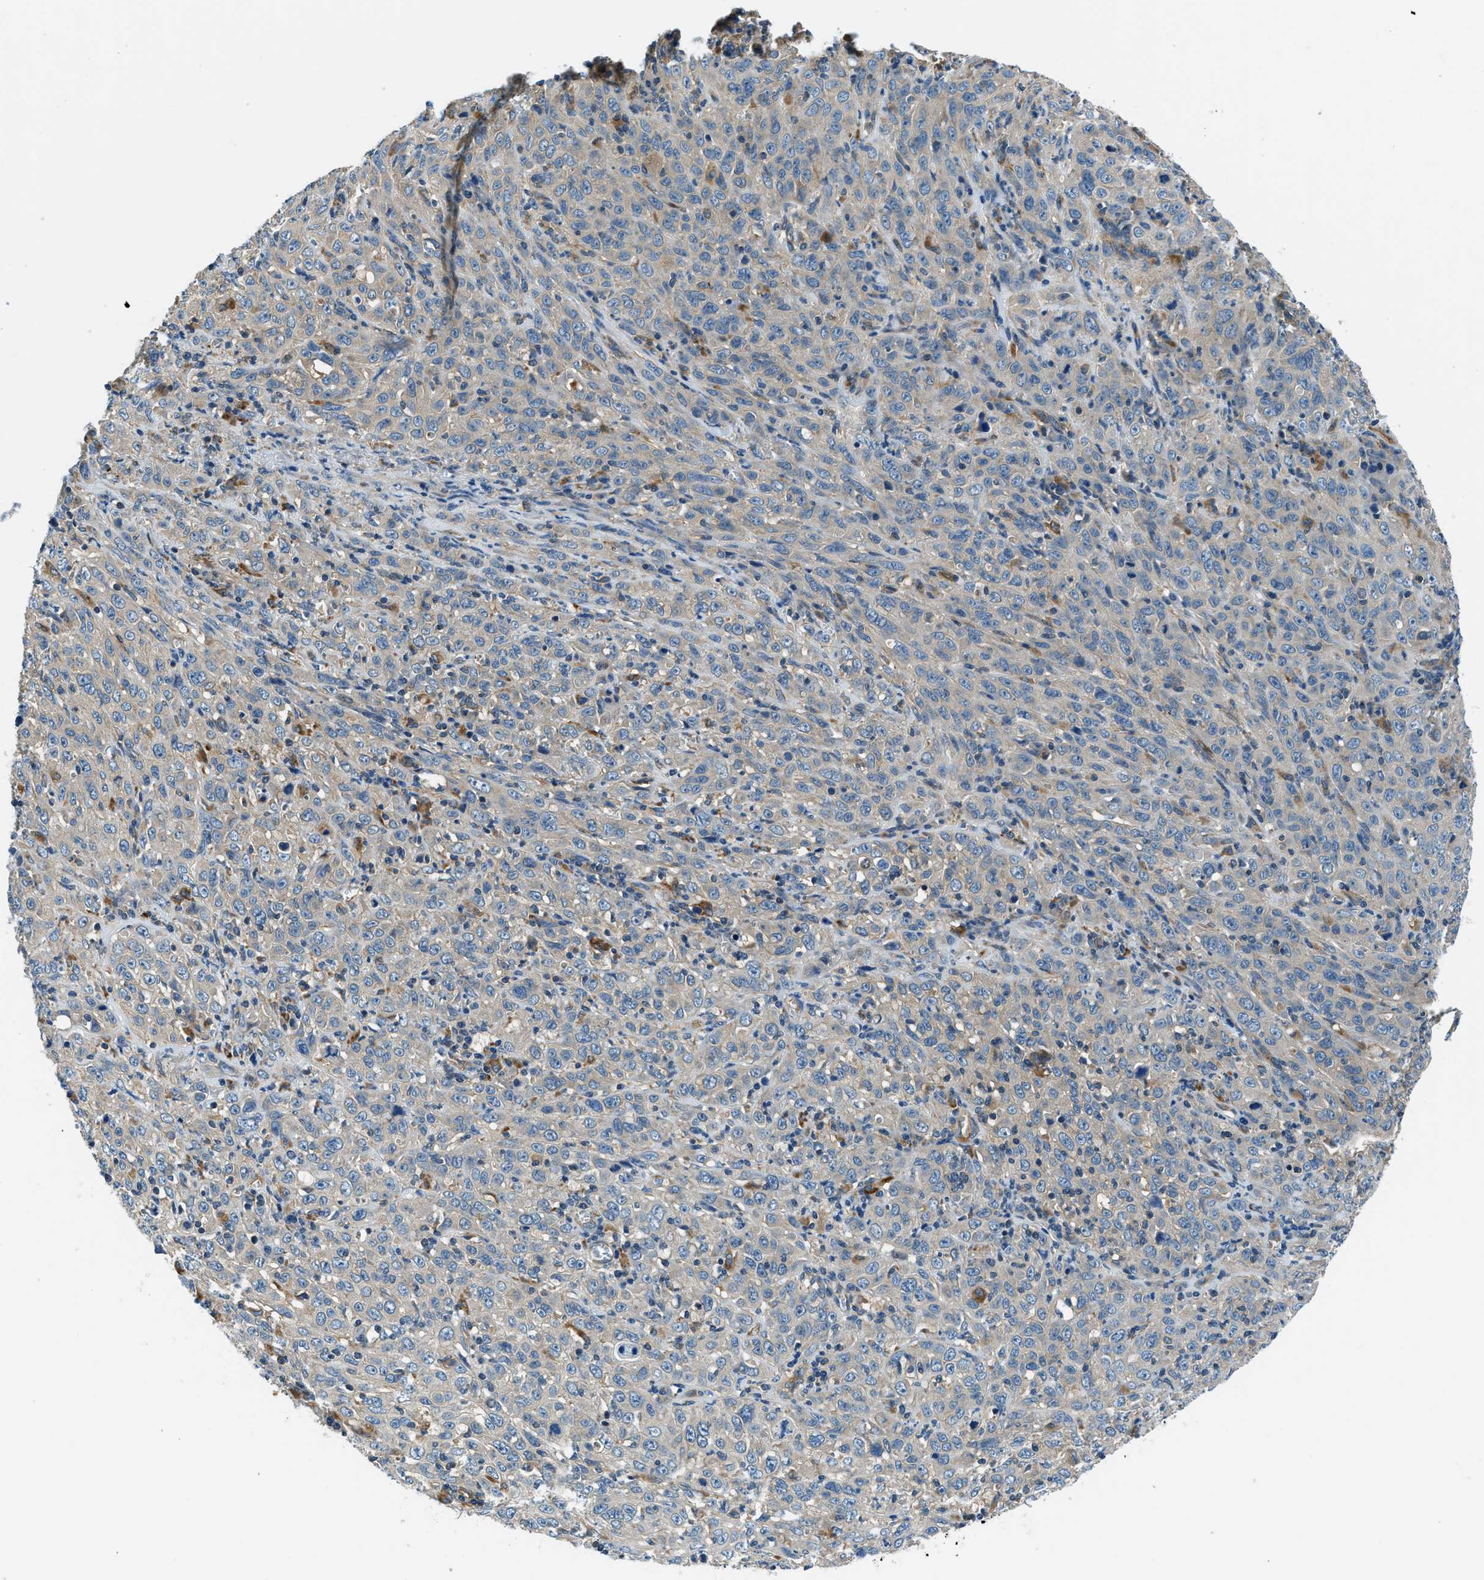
{"staining": {"intensity": "weak", "quantity": "<25%", "location": "cytoplasmic/membranous"}, "tissue": "cervical cancer", "cell_type": "Tumor cells", "image_type": "cancer", "snomed": [{"axis": "morphology", "description": "Squamous cell carcinoma, NOS"}, {"axis": "topography", "description": "Cervix"}], "caption": "There is no significant expression in tumor cells of squamous cell carcinoma (cervical). (Brightfield microscopy of DAB (3,3'-diaminobenzidine) immunohistochemistry at high magnification).", "gene": "SLC19A2", "patient": {"sex": "female", "age": 46}}